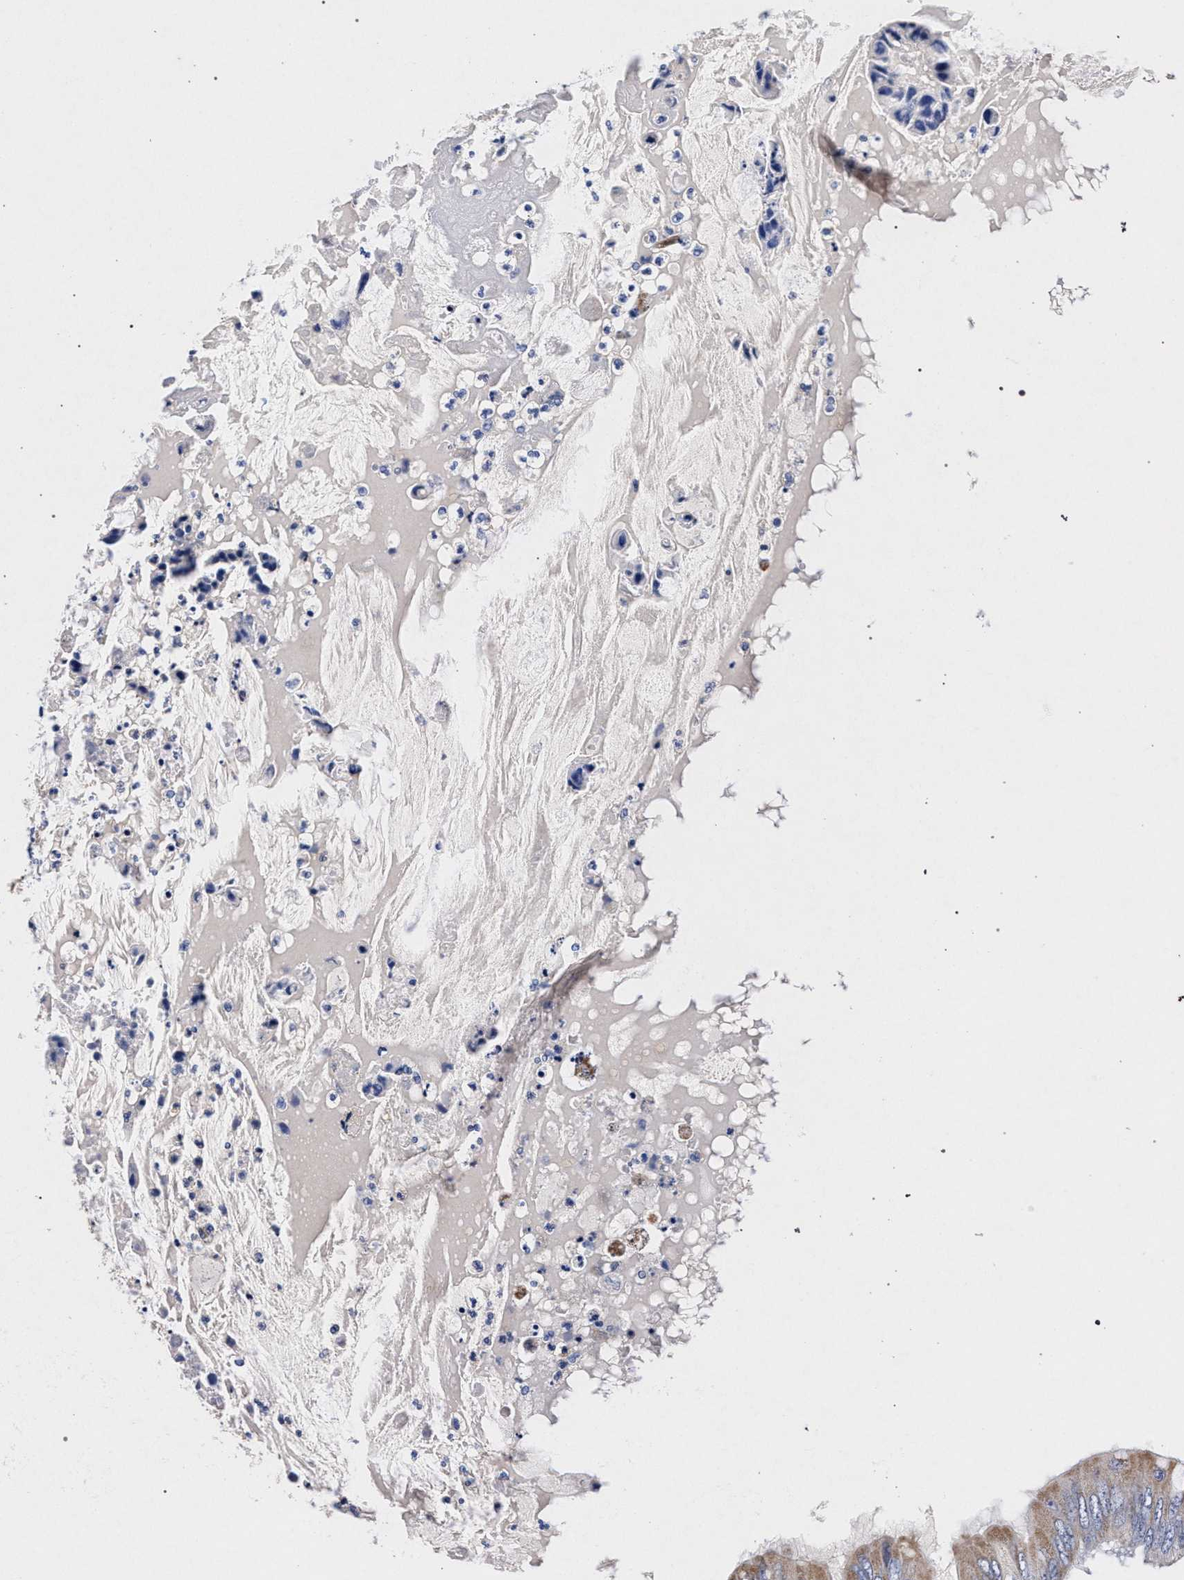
{"staining": {"intensity": "weak", "quantity": ">75%", "location": "cytoplasmic/membranous"}, "tissue": "colorectal cancer", "cell_type": "Tumor cells", "image_type": "cancer", "snomed": [{"axis": "morphology", "description": "Normal tissue, NOS"}, {"axis": "morphology", "description": "Adenocarcinoma, NOS"}, {"axis": "topography", "description": "Rectum"}, {"axis": "topography", "description": "Peripheral nerve tissue"}], "caption": "Immunohistochemical staining of human colorectal cancer (adenocarcinoma) exhibits low levels of weak cytoplasmic/membranous protein expression in about >75% of tumor cells.", "gene": "HSD17B14", "patient": {"sex": "female", "age": 77}}